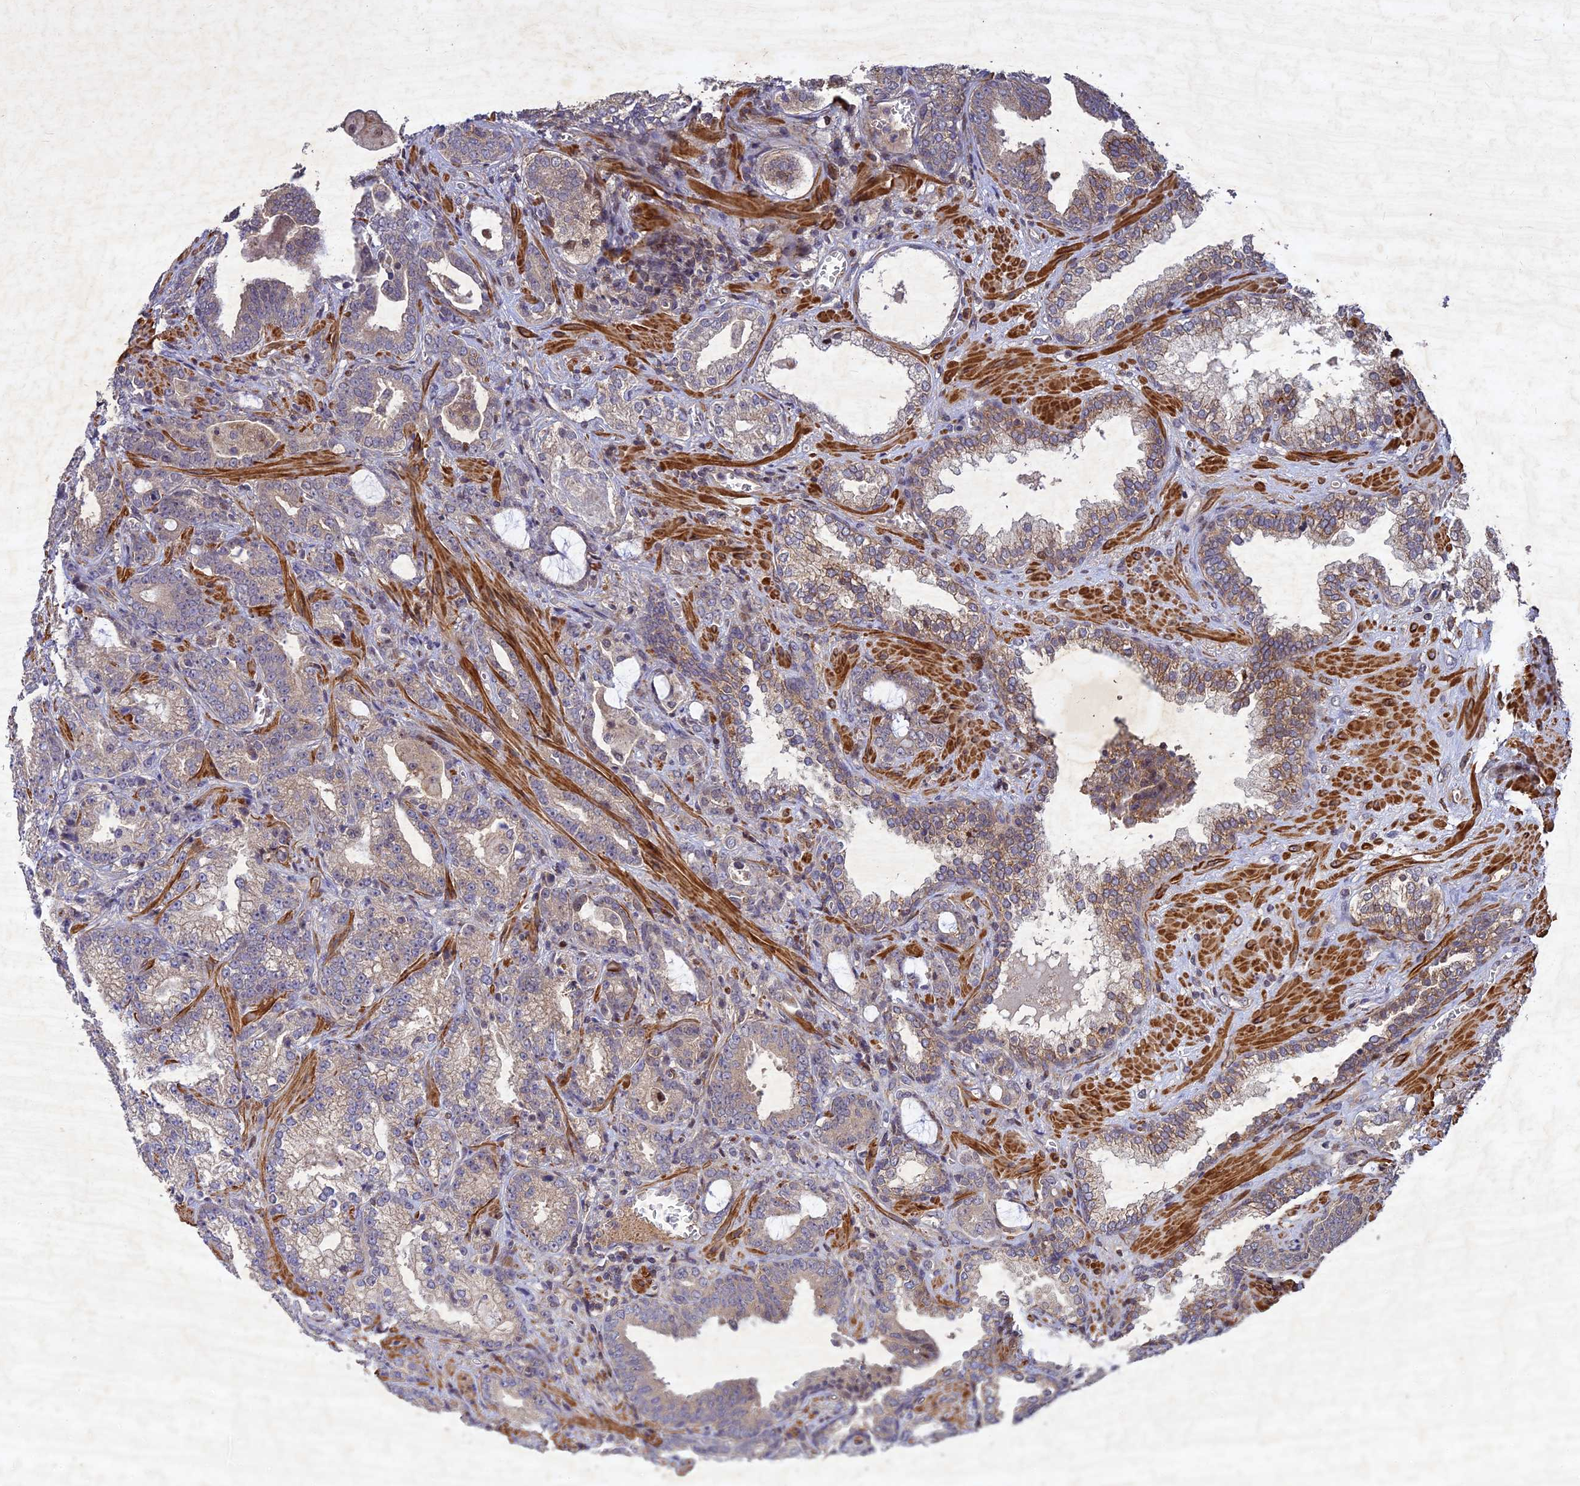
{"staining": {"intensity": "weak", "quantity": "<25%", "location": "cytoplasmic/membranous"}, "tissue": "prostate cancer", "cell_type": "Tumor cells", "image_type": "cancer", "snomed": [{"axis": "morphology", "description": "Adenocarcinoma, High grade"}, {"axis": "topography", "description": "Prostate and seminal vesicle, NOS"}], "caption": "This photomicrograph is of prostate cancer (adenocarcinoma (high-grade)) stained with IHC to label a protein in brown with the nuclei are counter-stained blue. There is no expression in tumor cells.", "gene": "RELCH", "patient": {"sex": "male", "age": 67}}